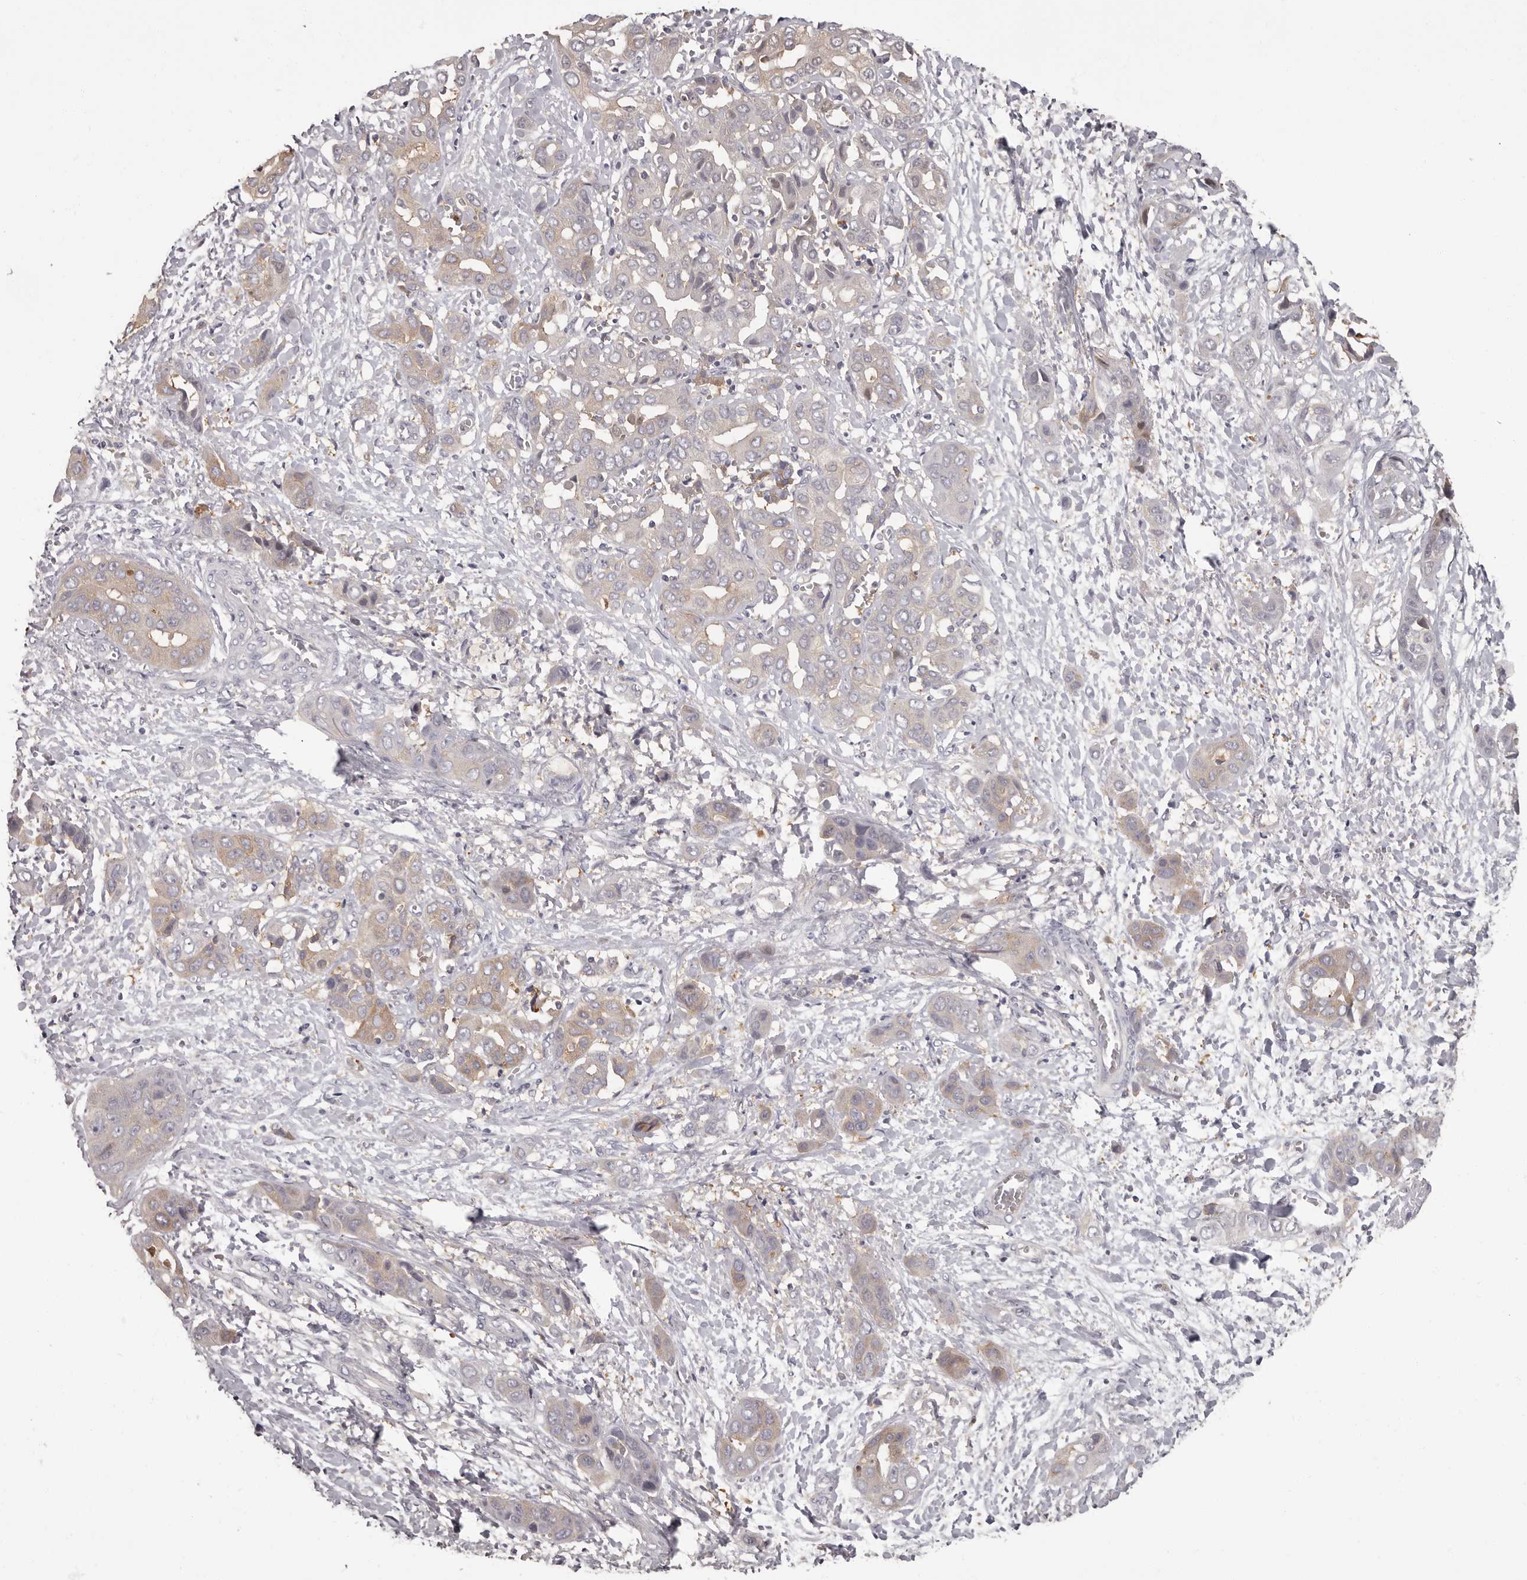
{"staining": {"intensity": "weak", "quantity": "<25%", "location": "cytoplasmic/membranous"}, "tissue": "liver cancer", "cell_type": "Tumor cells", "image_type": "cancer", "snomed": [{"axis": "morphology", "description": "Cholangiocarcinoma"}, {"axis": "topography", "description": "Liver"}], "caption": "Immunohistochemical staining of human liver cancer displays no significant positivity in tumor cells. (Stains: DAB immunohistochemistry with hematoxylin counter stain, Microscopy: brightfield microscopy at high magnification).", "gene": "APEH", "patient": {"sex": "female", "age": 52}}